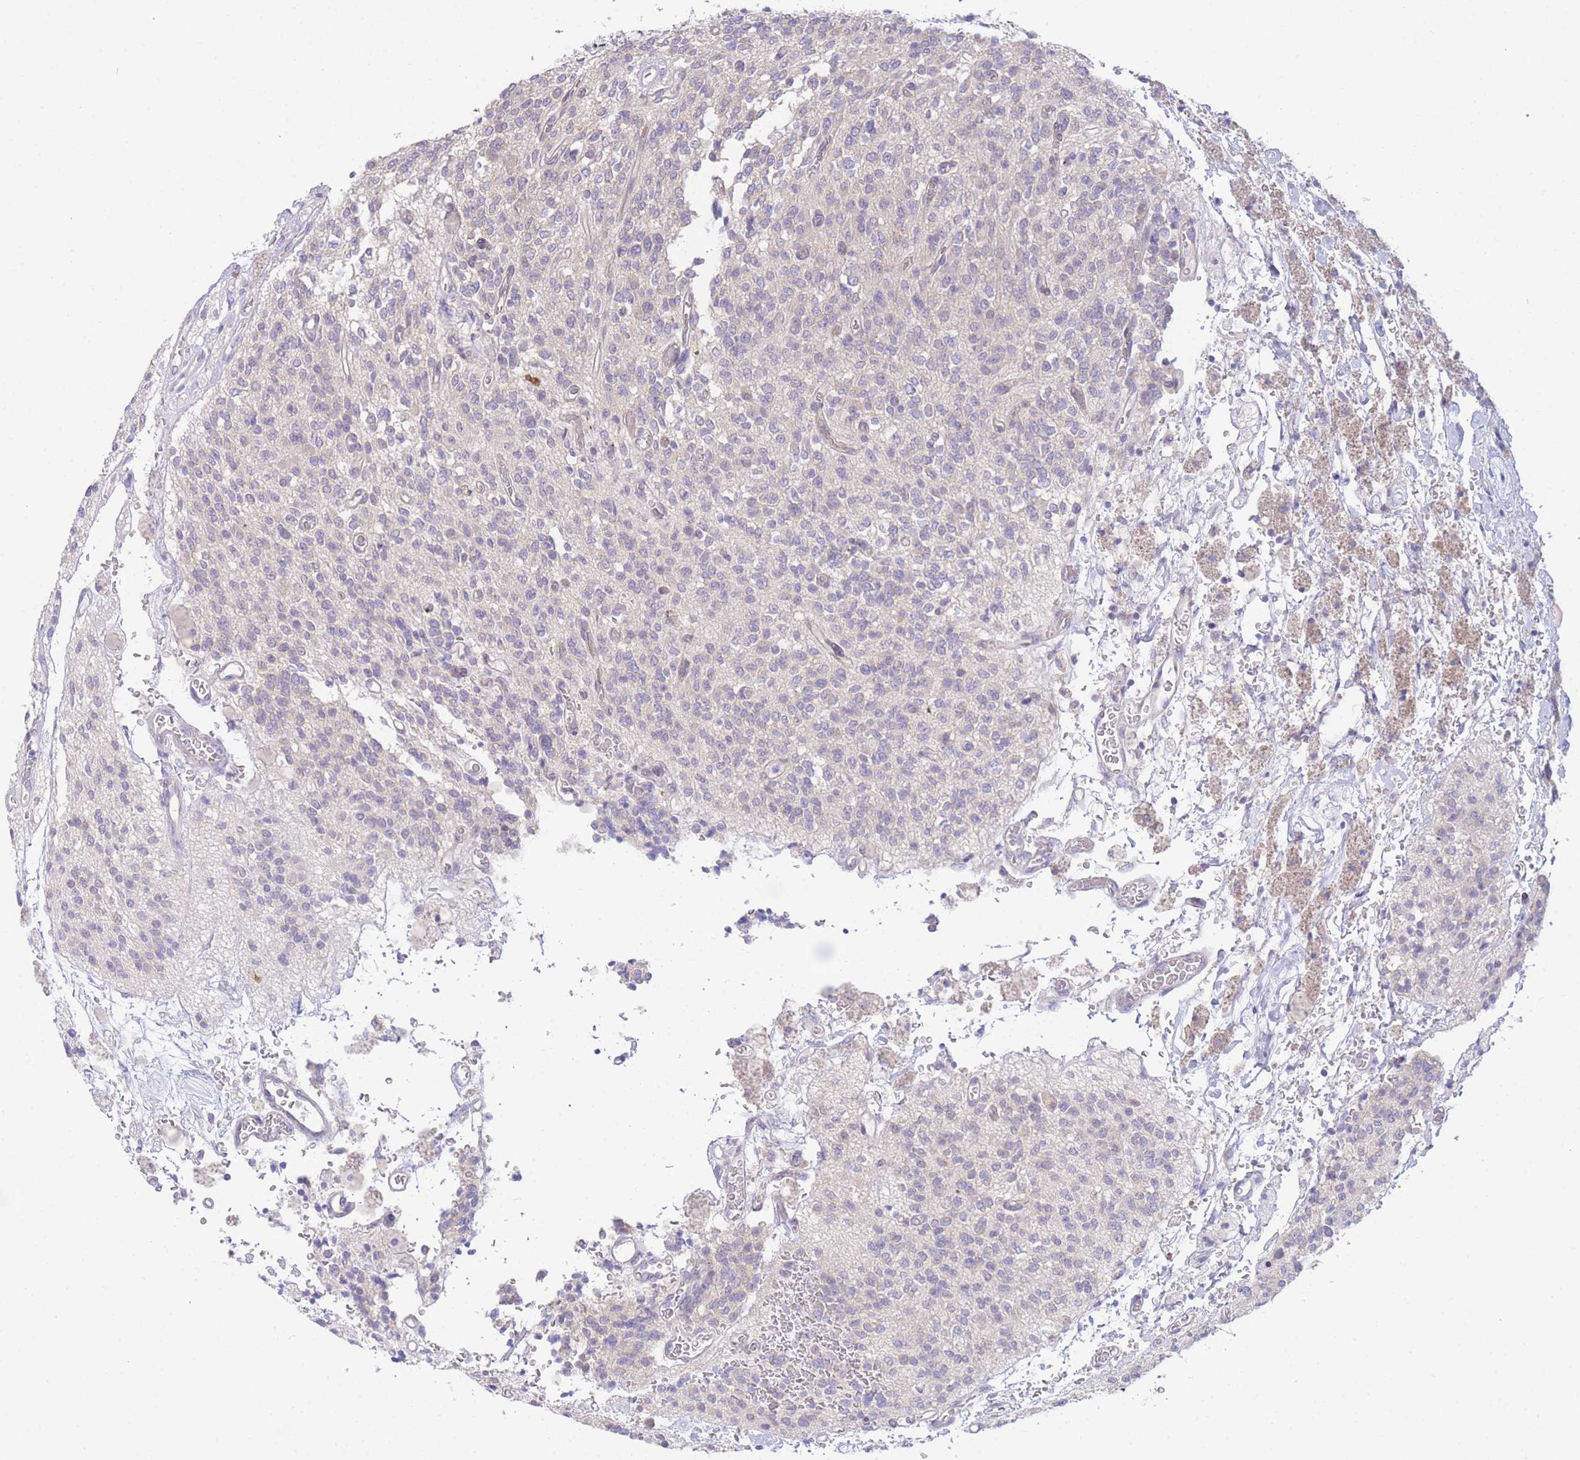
{"staining": {"intensity": "negative", "quantity": "none", "location": "none"}, "tissue": "glioma", "cell_type": "Tumor cells", "image_type": "cancer", "snomed": [{"axis": "morphology", "description": "Glioma, malignant, High grade"}, {"axis": "topography", "description": "Brain"}], "caption": "Tumor cells show no significant protein expression in glioma. (Brightfield microscopy of DAB IHC at high magnification).", "gene": "ZNF510", "patient": {"sex": "male", "age": 34}}